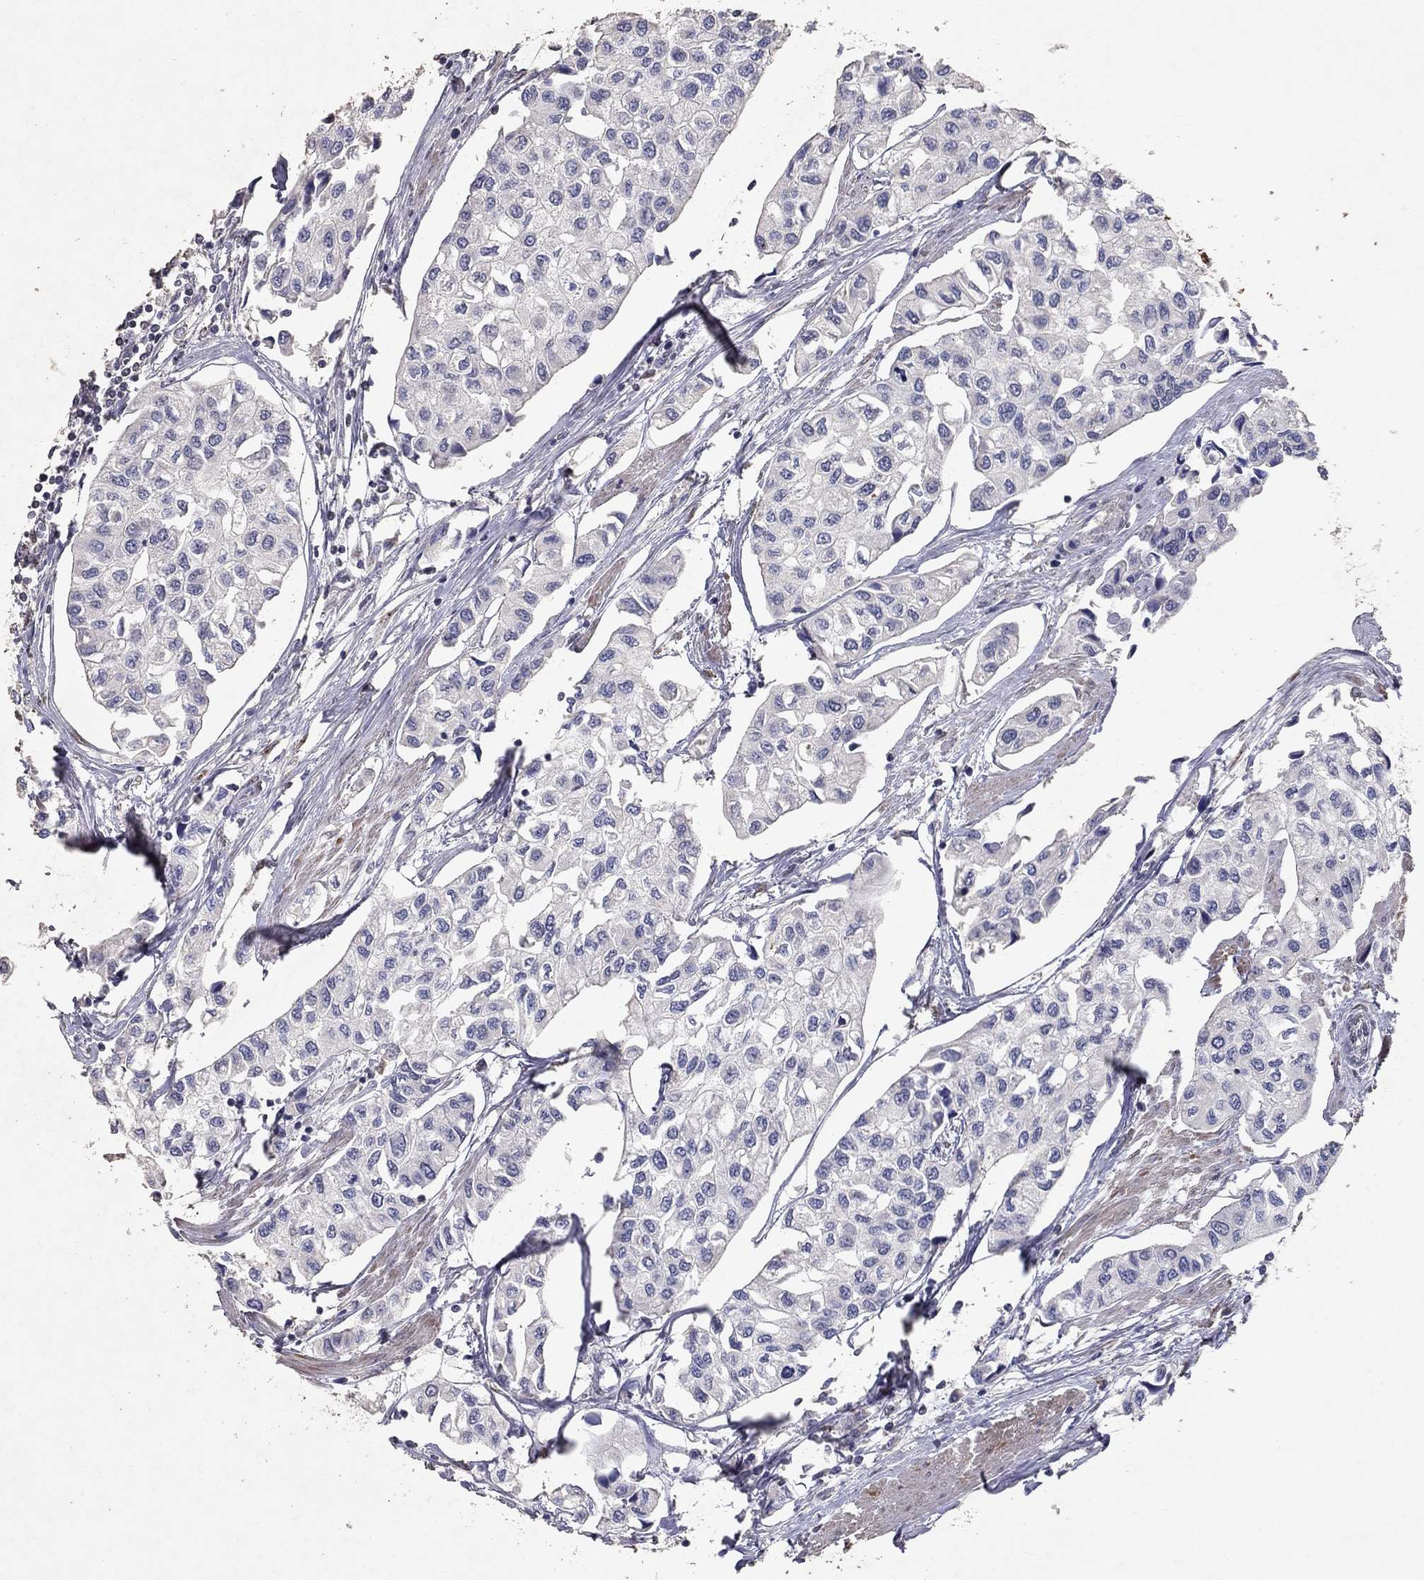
{"staining": {"intensity": "negative", "quantity": "none", "location": "none"}, "tissue": "urothelial cancer", "cell_type": "Tumor cells", "image_type": "cancer", "snomed": [{"axis": "morphology", "description": "Urothelial carcinoma, High grade"}, {"axis": "topography", "description": "Urinary bladder"}], "caption": "A photomicrograph of human urothelial carcinoma (high-grade) is negative for staining in tumor cells.", "gene": "CRTC1", "patient": {"sex": "male", "age": 73}}